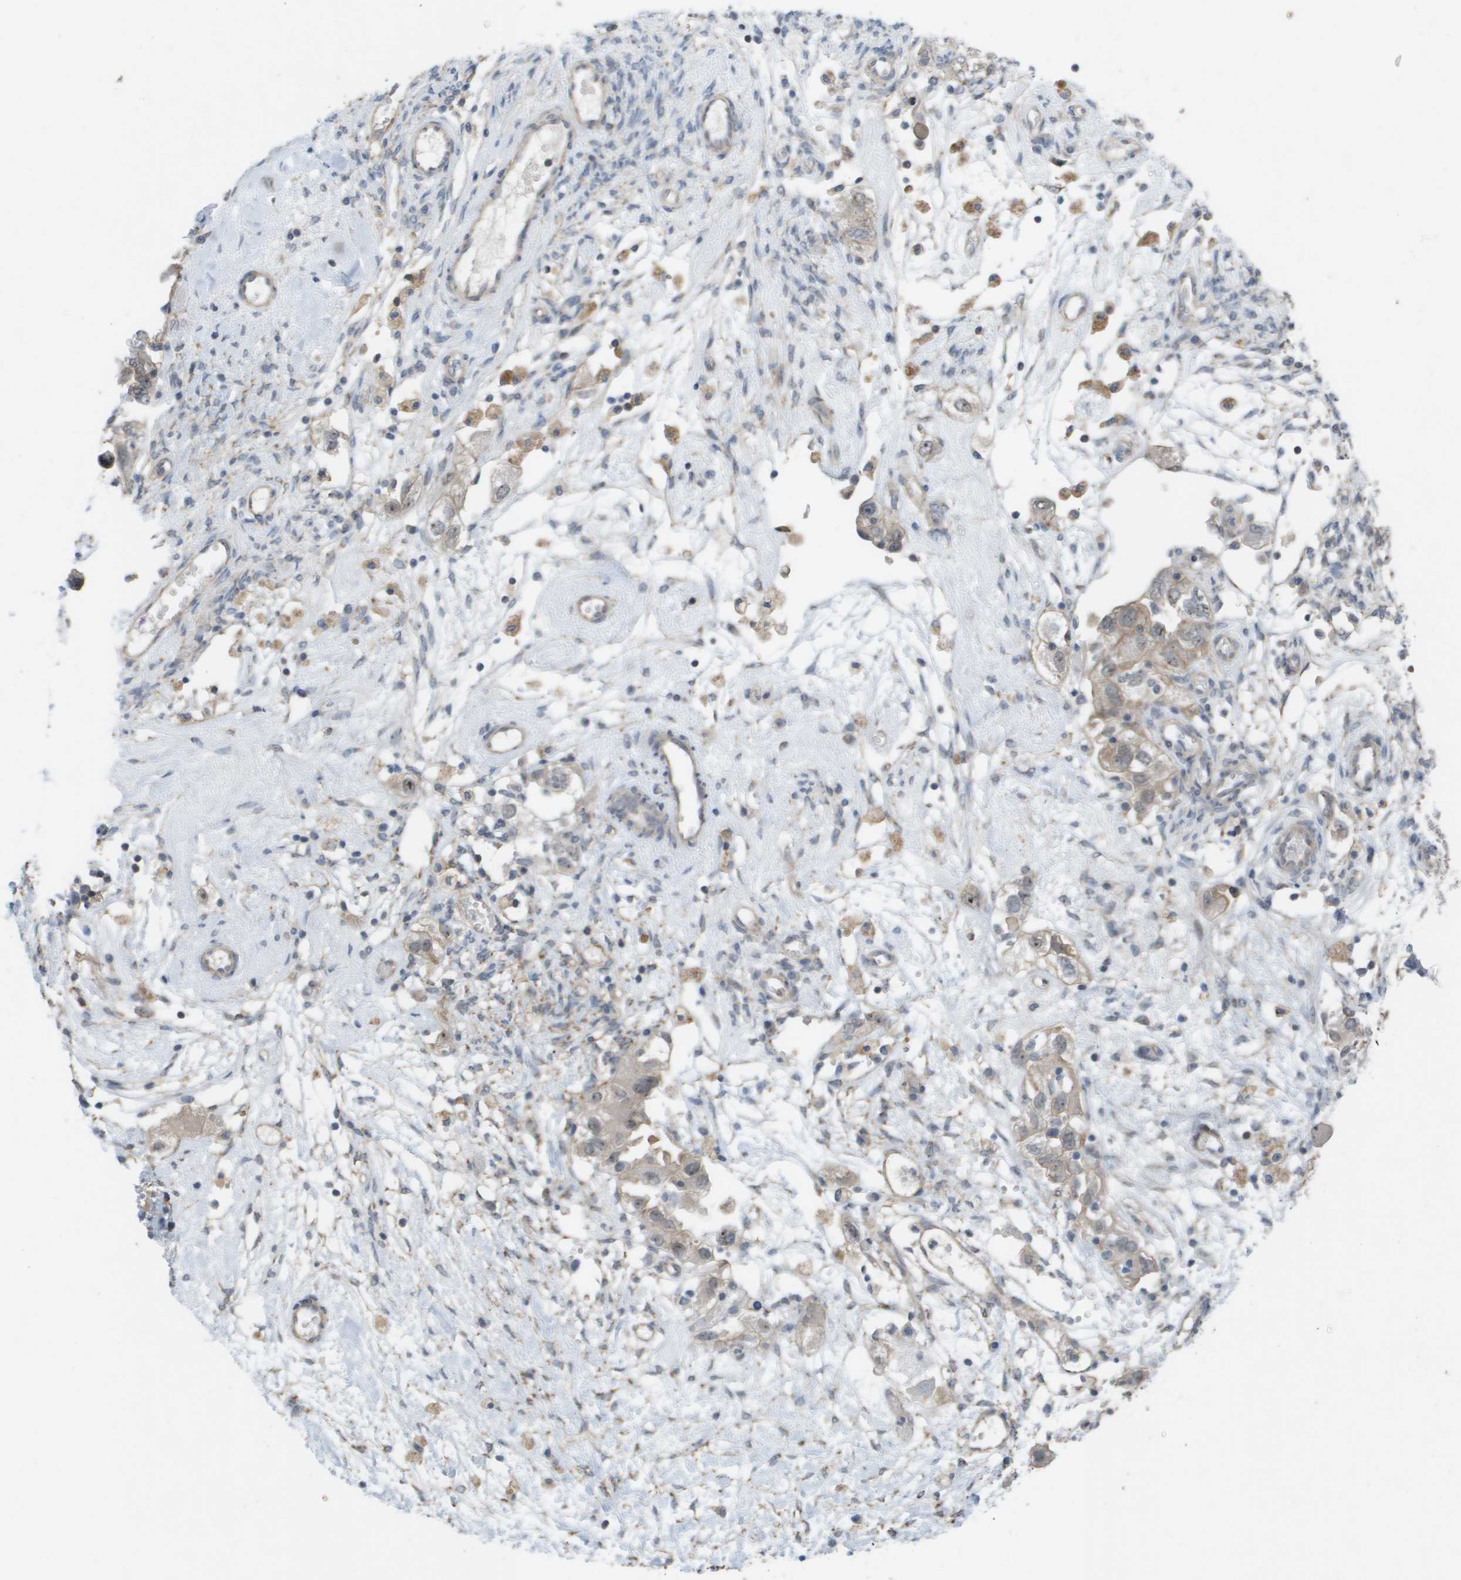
{"staining": {"intensity": "weak", "quantity": ">75%", "location": "cytoplasmic/membranous"}, "tissue": "ovarian cancer", "cell_type": "Tumor cells", "image_type": "cancer", "snomed": [{"axis": "morphology", "description": "Carcinoma, NOS"}, {"axis": "morphology", "description": "Cystadenocarcinoma, serous, NOS"}, {"axis": "topography", "description": "Ovary"}], "caption": "The photomicrograph shows staining of ovarian cancer, revealing weak cytoplasmic/membranous protein expression (brown color) within tumor cells.", "gene": "MTARC2", "patient": {"sex": "female", "age": 69}}